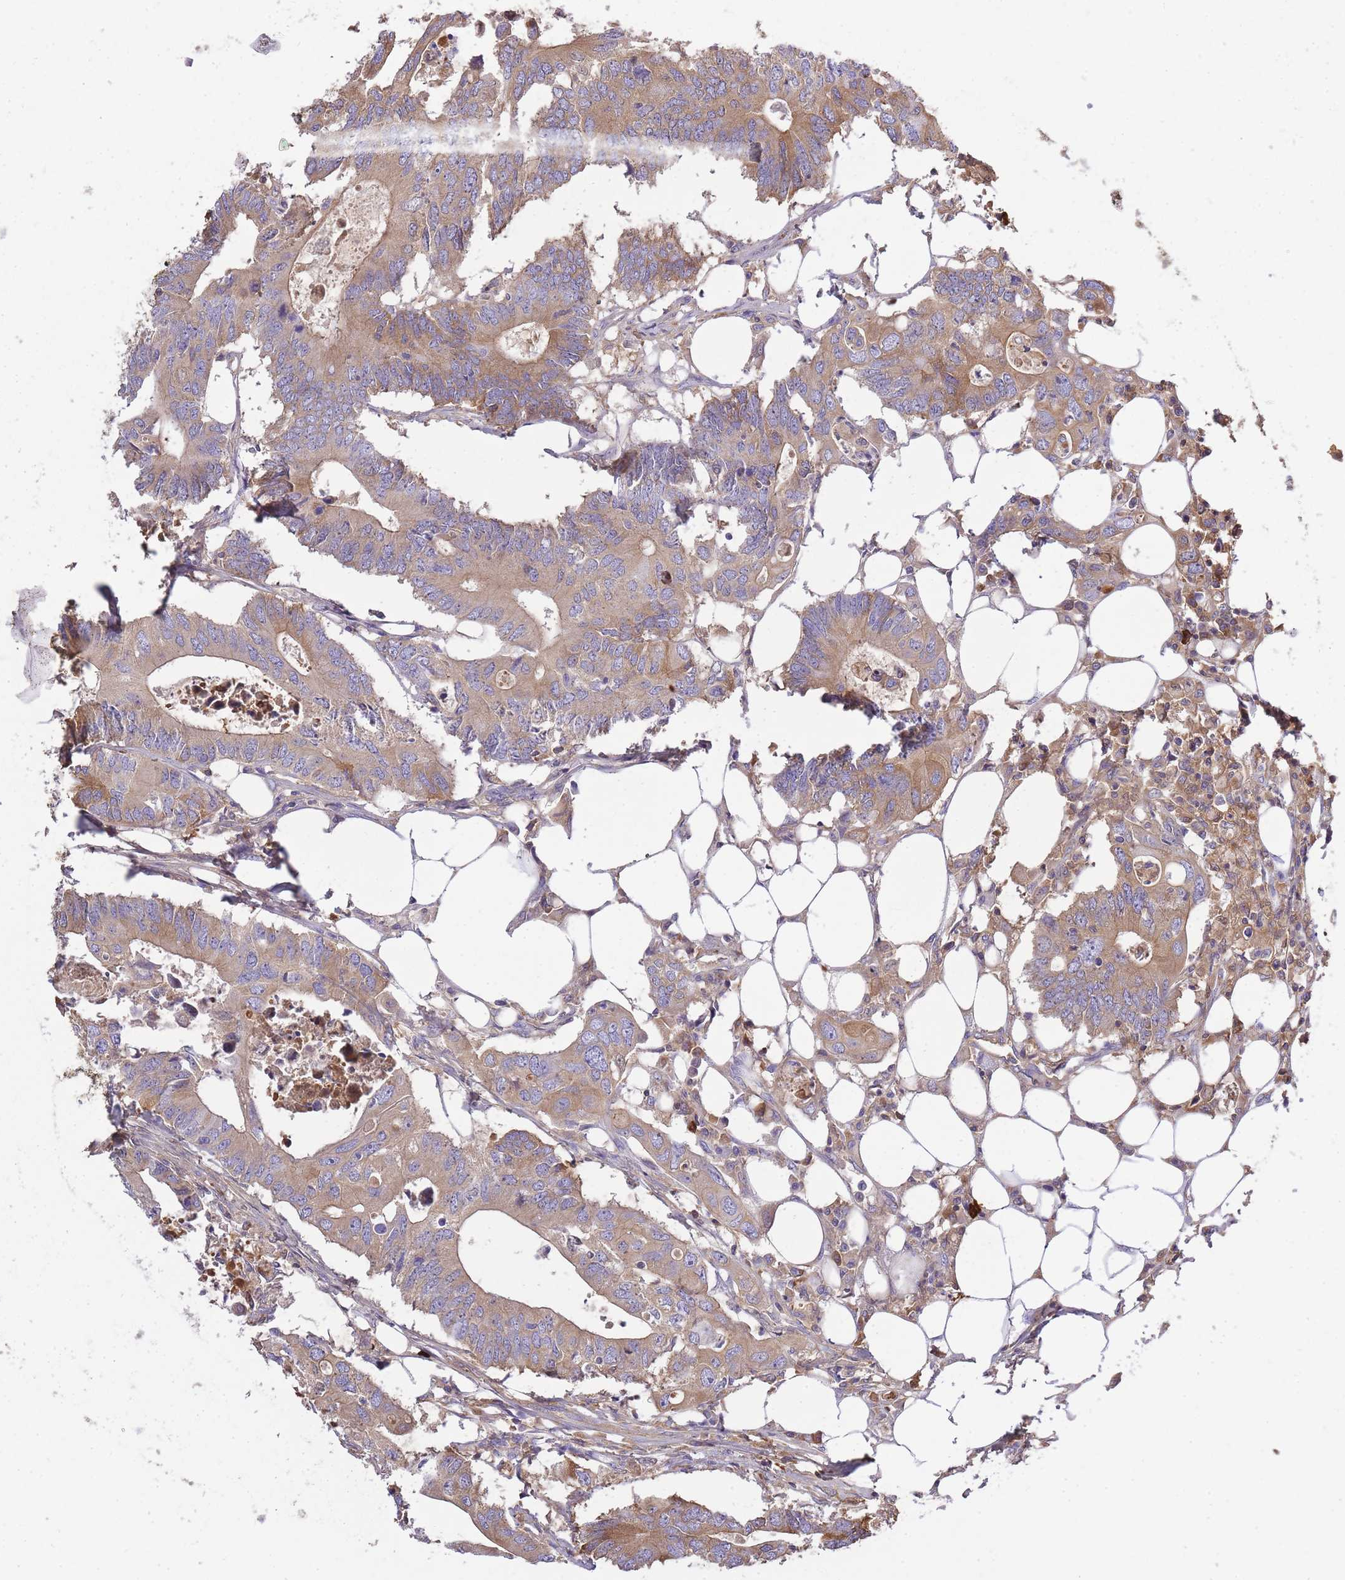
{"staining": {"intensity": "moderate", "quantity": "25%-75%", "location": "cytoplasmic/membranous"}, "tissue": "colorectal cancer", "cell_type": "Tumor cells", "image_type": "cancer", "snomed": [{"axis": "morphology", "description": "Adenocarcinoma, NOS"}, {"axis": "topography", "description": "Colon"}], "caption": "Immunohistochemistry (DAB) staining of adenocarcinoma (colorectal) shows moderate cytoplasmic/membranous protein expression in about 25%-75% of tumor cells. Immunohistochemistry stains the protein in brown and the nuclei are stained blue.", "gene": "IGKV1D-42", "patient": {"sex": "male", "age": 71}}